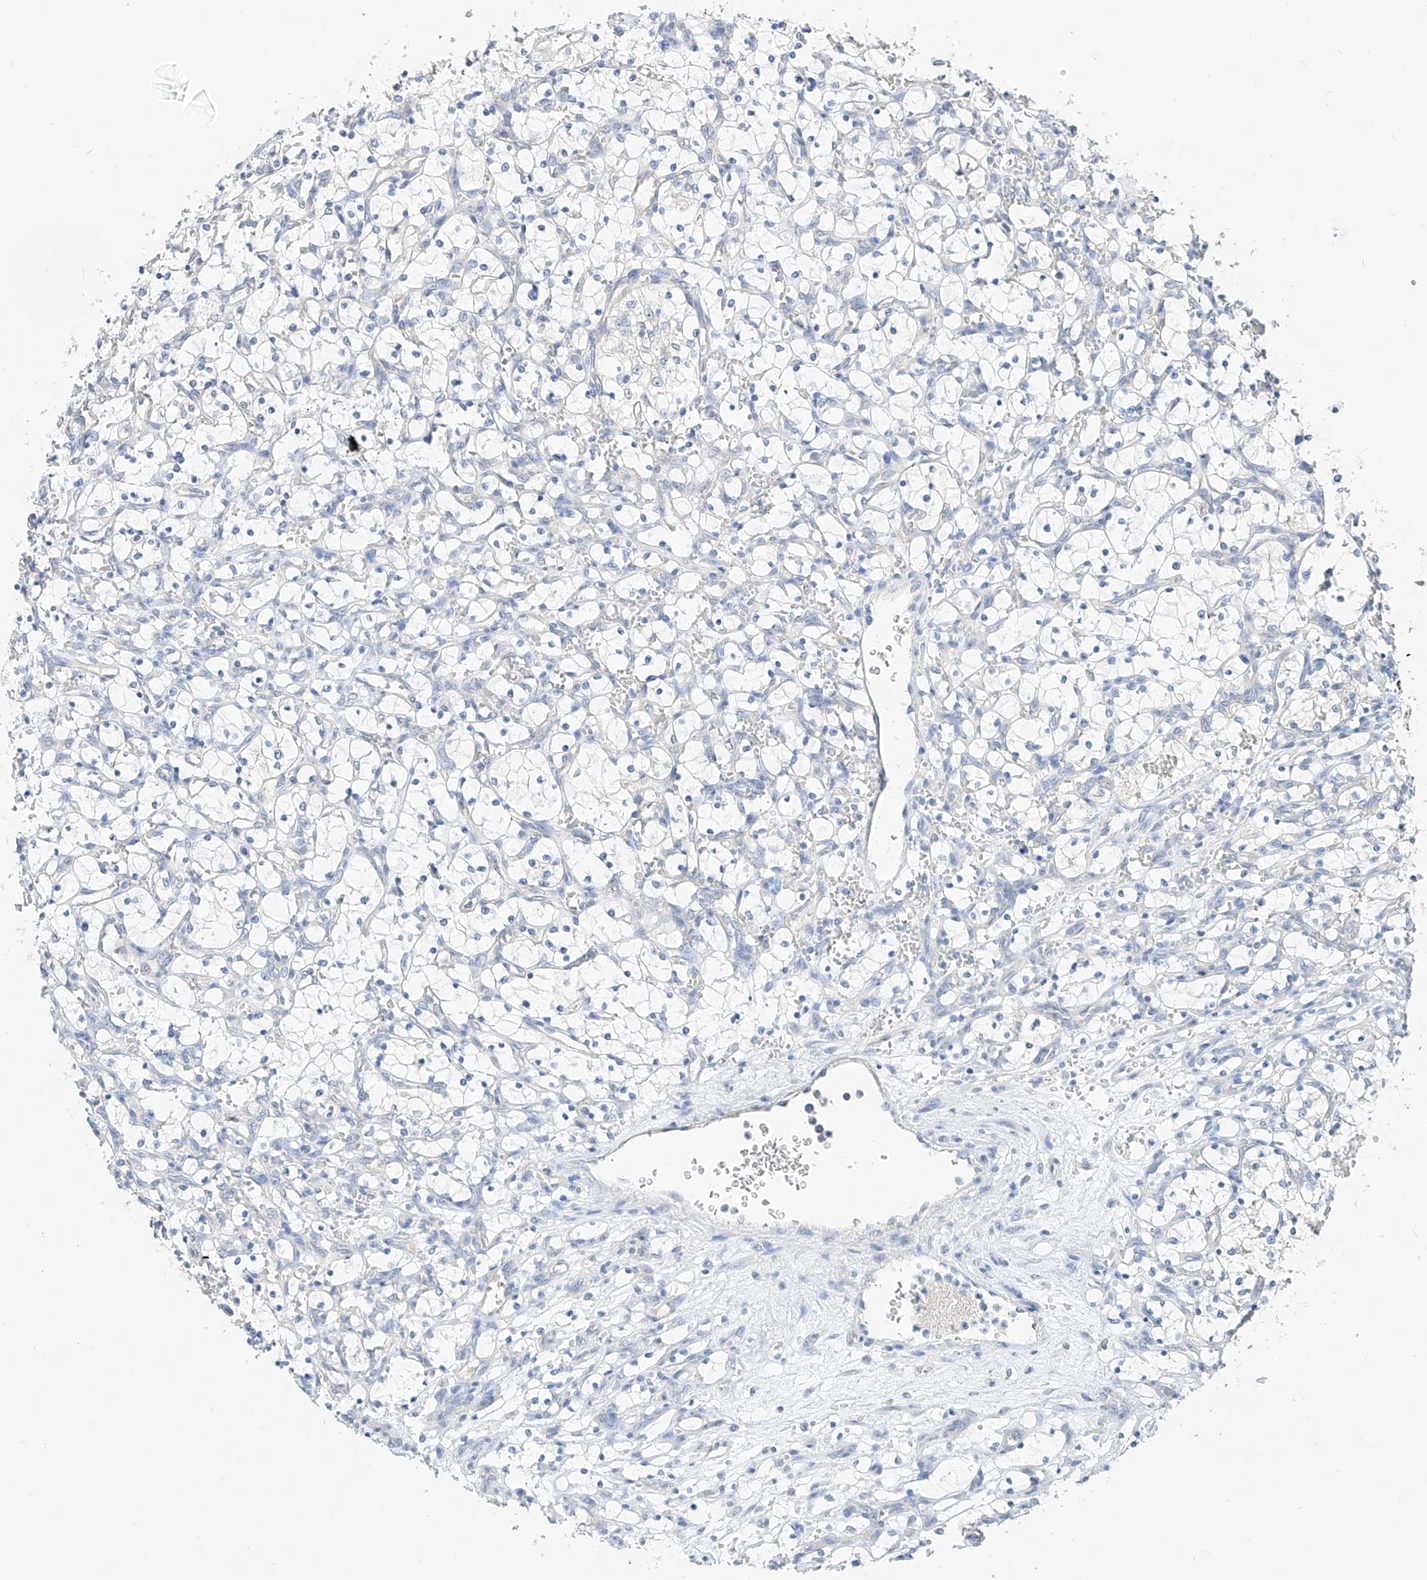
{"staining": {"intensity": "negative", "quantity": "none", "location": "none"}, "tissue": "renal cancer", "cell_type": "Tumor cells", "image_type": "cancer", "snomed": [{"axis": "morphology", "description": "Adenocarcinoma, NOS"}, {"axis": "topography", "description": "Kidney"}], "caption": "Immunohistochemistry (IHC) micrograph of neoplastic tissue: human renal cancer (adenocarcinoma) stained with DAB shows no significant protein staining in tumor cells.", "gene": "ZZEF1", "patient": {"sex": "female", "age": 69}}